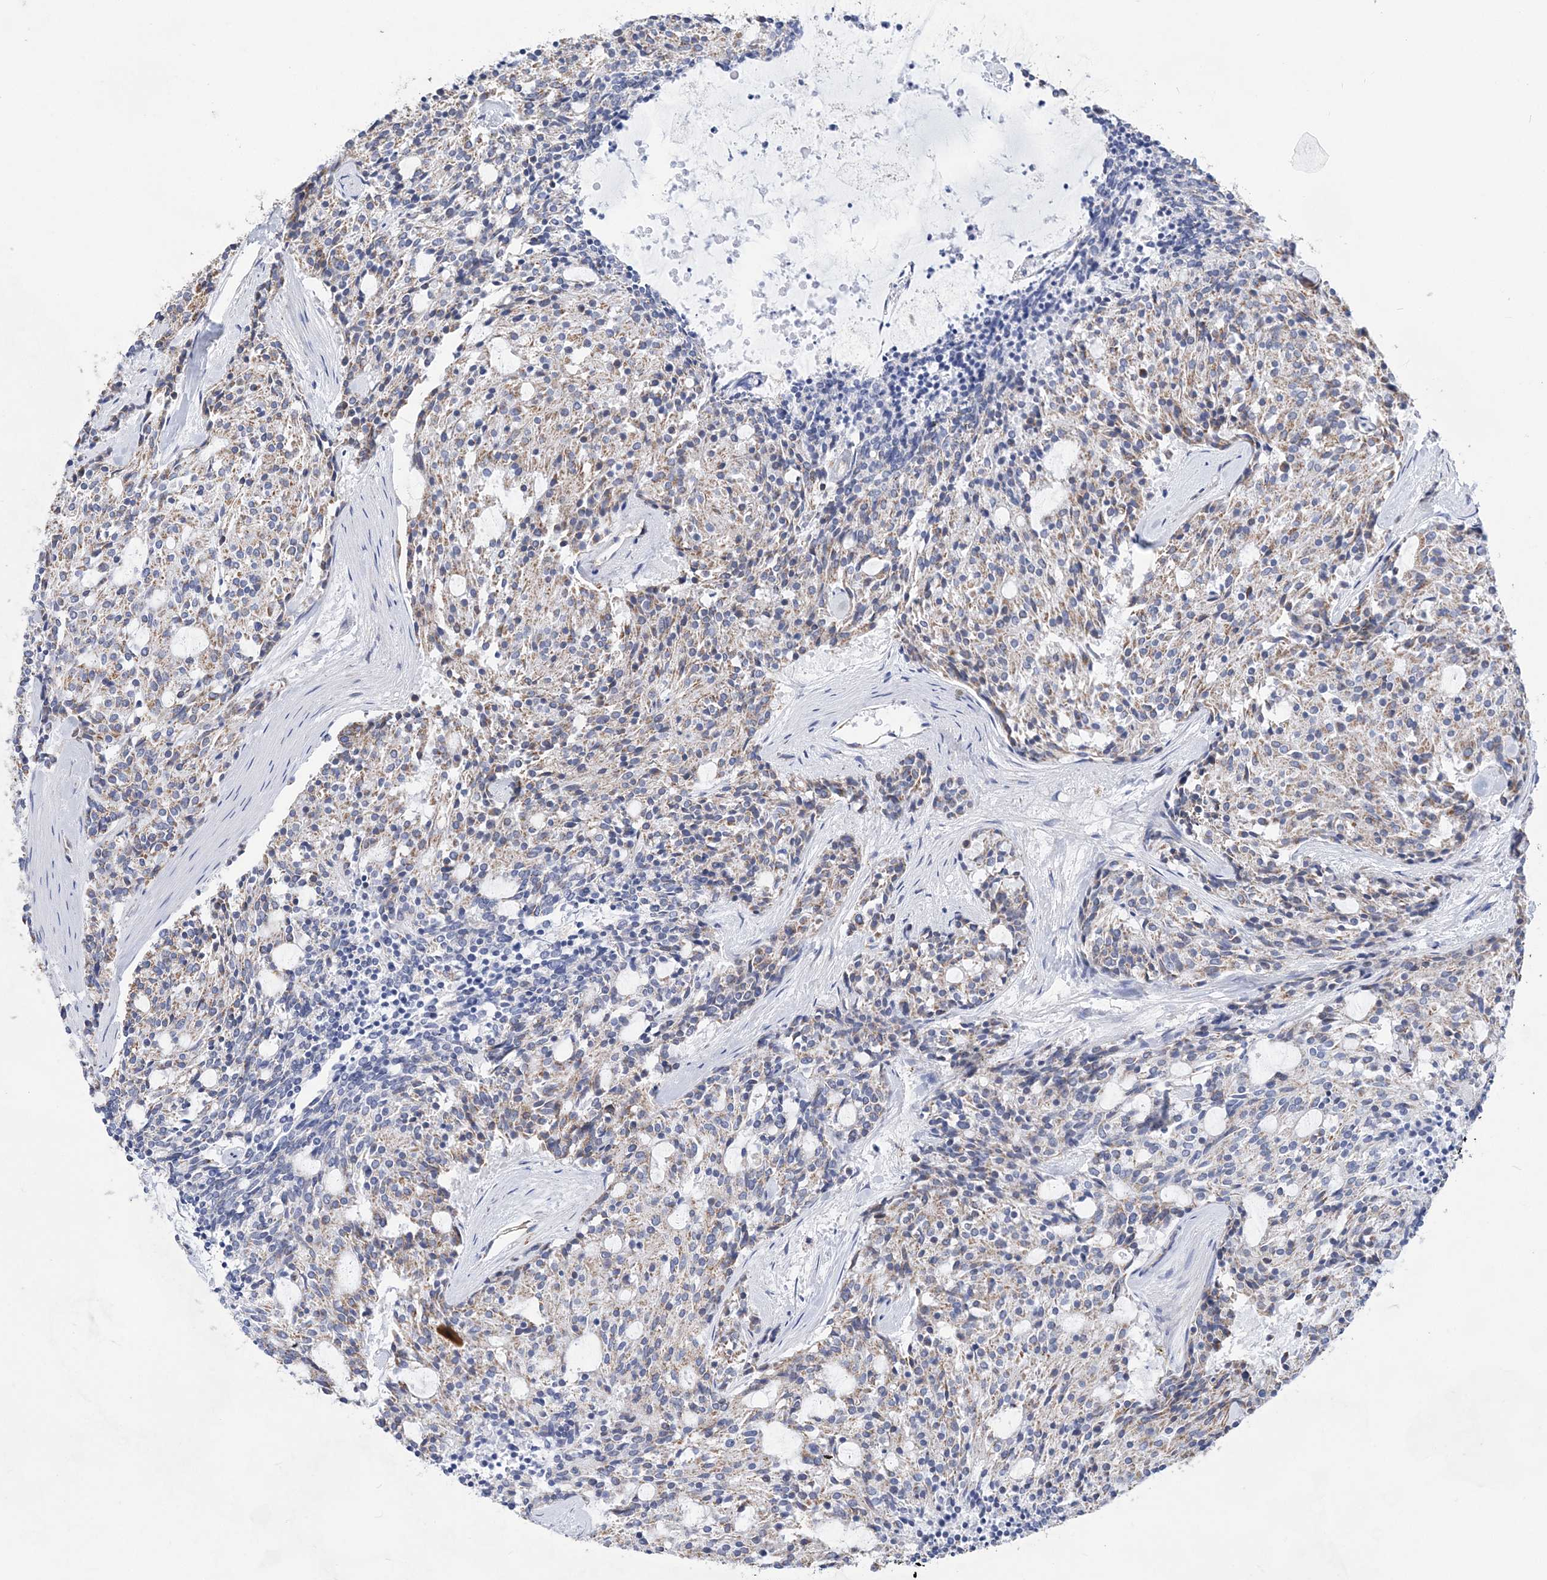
{"staining": {"intensity": "moderate", "quantity": "25%-75%", "location": "cytoplasmic/membranous"}, "tissue": "carcinoid", "cell_type": "Tumor cells", "image_type": "cancer", "snomed": [{"axis": "morphology", "description": "Carcinoid, malignant, NOS"}, {"axis": "topography", "description": "Pancreas"}], "caption": "IHC (DAB) staining of carcinoid exhibits moderate cytoplasmic/membranous protein staining in about 25%-75% of tumor cells. Using DAB (3,3'-diaminobenzidine) (brown) and hematoxylin (blue) stains, captured at high magnification using brightfield microscopy.", "gene": "ACOT9", "patient": {"sex": "female", "age": 54}}